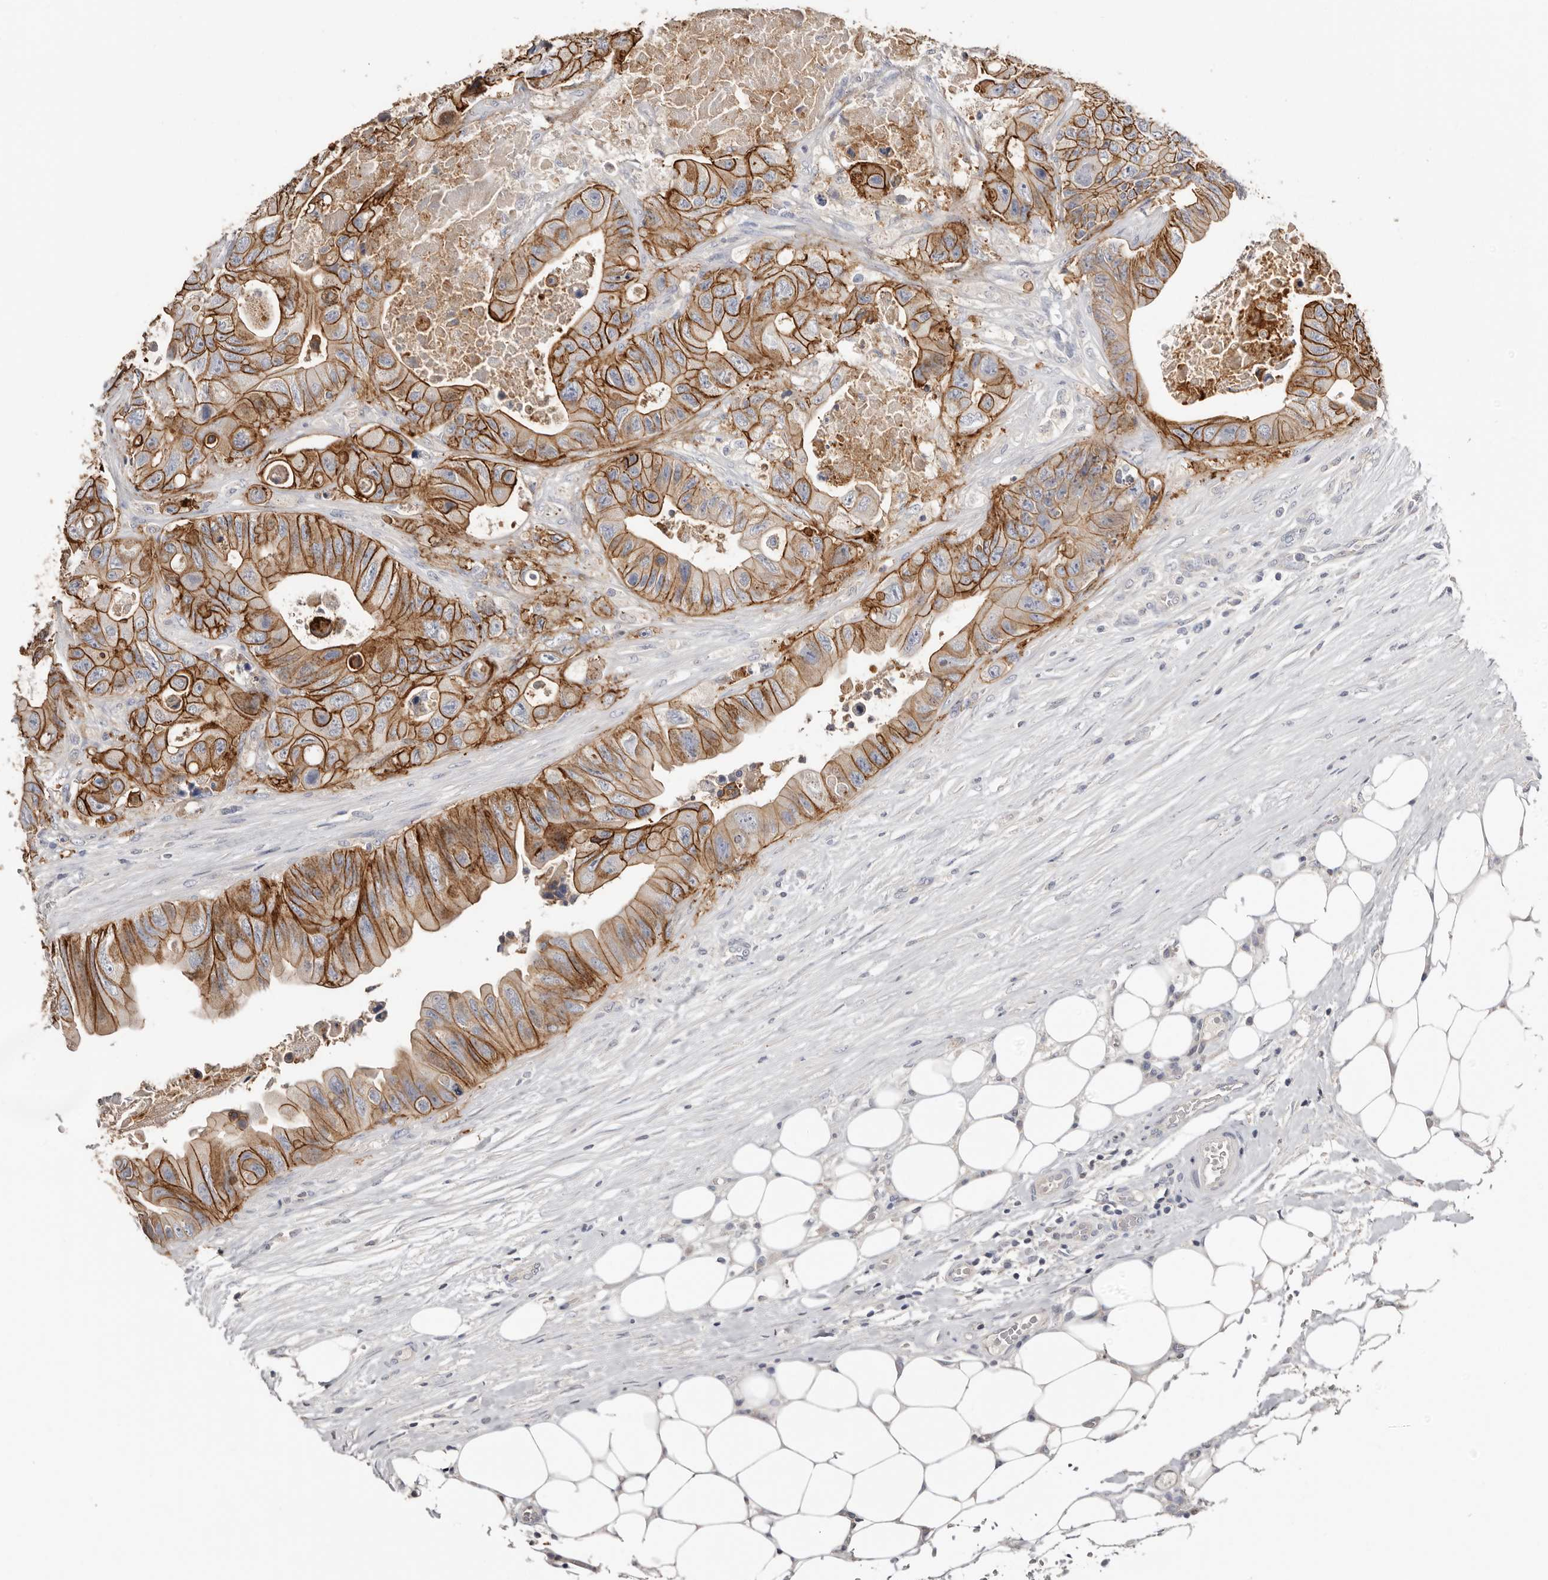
{"staining": {"intensity": "strong", "quantity": ">75%", "location": "cytoplasmic/membranous"}, "tissue": "colorectal cancer", "cell_type": "Tumor cells", "image_type": "cancer", "snomed": [{"axis": "morphology", "description": "Adenocarcinoma, NOS"}, {"axis": "topography", "description": "Colon"}], "caption": "Immunohistochemical staining of colorectal cancer shows high levels of strong cytoplasmic/membranous protein expression in approximately >75% of tumor cells.", "gene": "S100A14", "patient": {"sex": "female", "age": 46}}